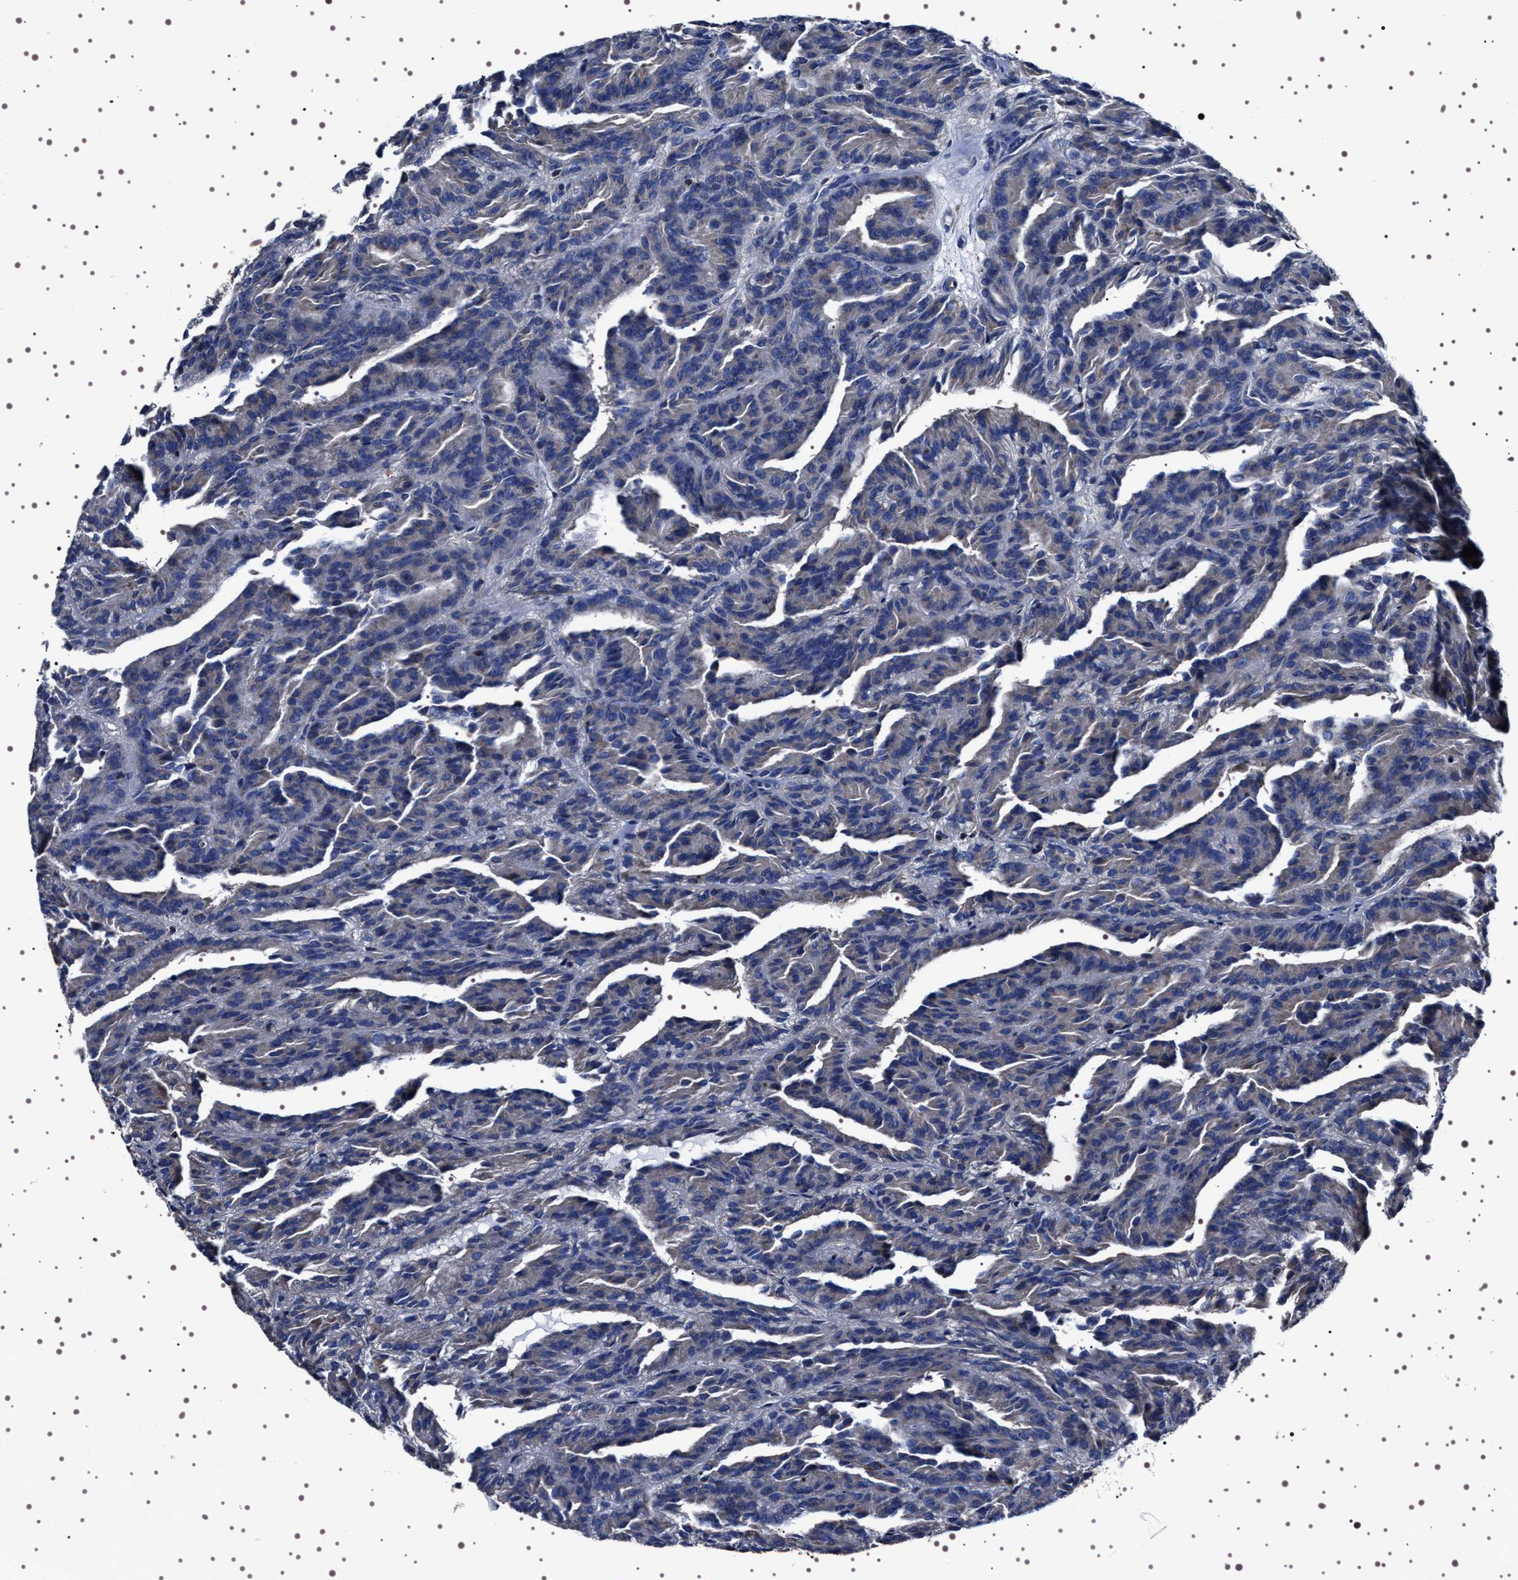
{"staining": {"intensity": "negative", "quantity": "none", "location": "none"}, "tissue": "renal cancer", "cell_type": "Tumor cells", "image_type": "cancer", "snomed": [{"axis": "morphology", "description": "Adenocarcinoma, NOS"}, {"axis": "topography", "description": "Kidney"}], "caption": "This is a micrograph of immunohistochemistry (IHC) staining of adenocarcinoma (renal), which shows no expression in tumor cells.", "gene": "WDR1", "patient": {"sex": "male", "age": 46}}